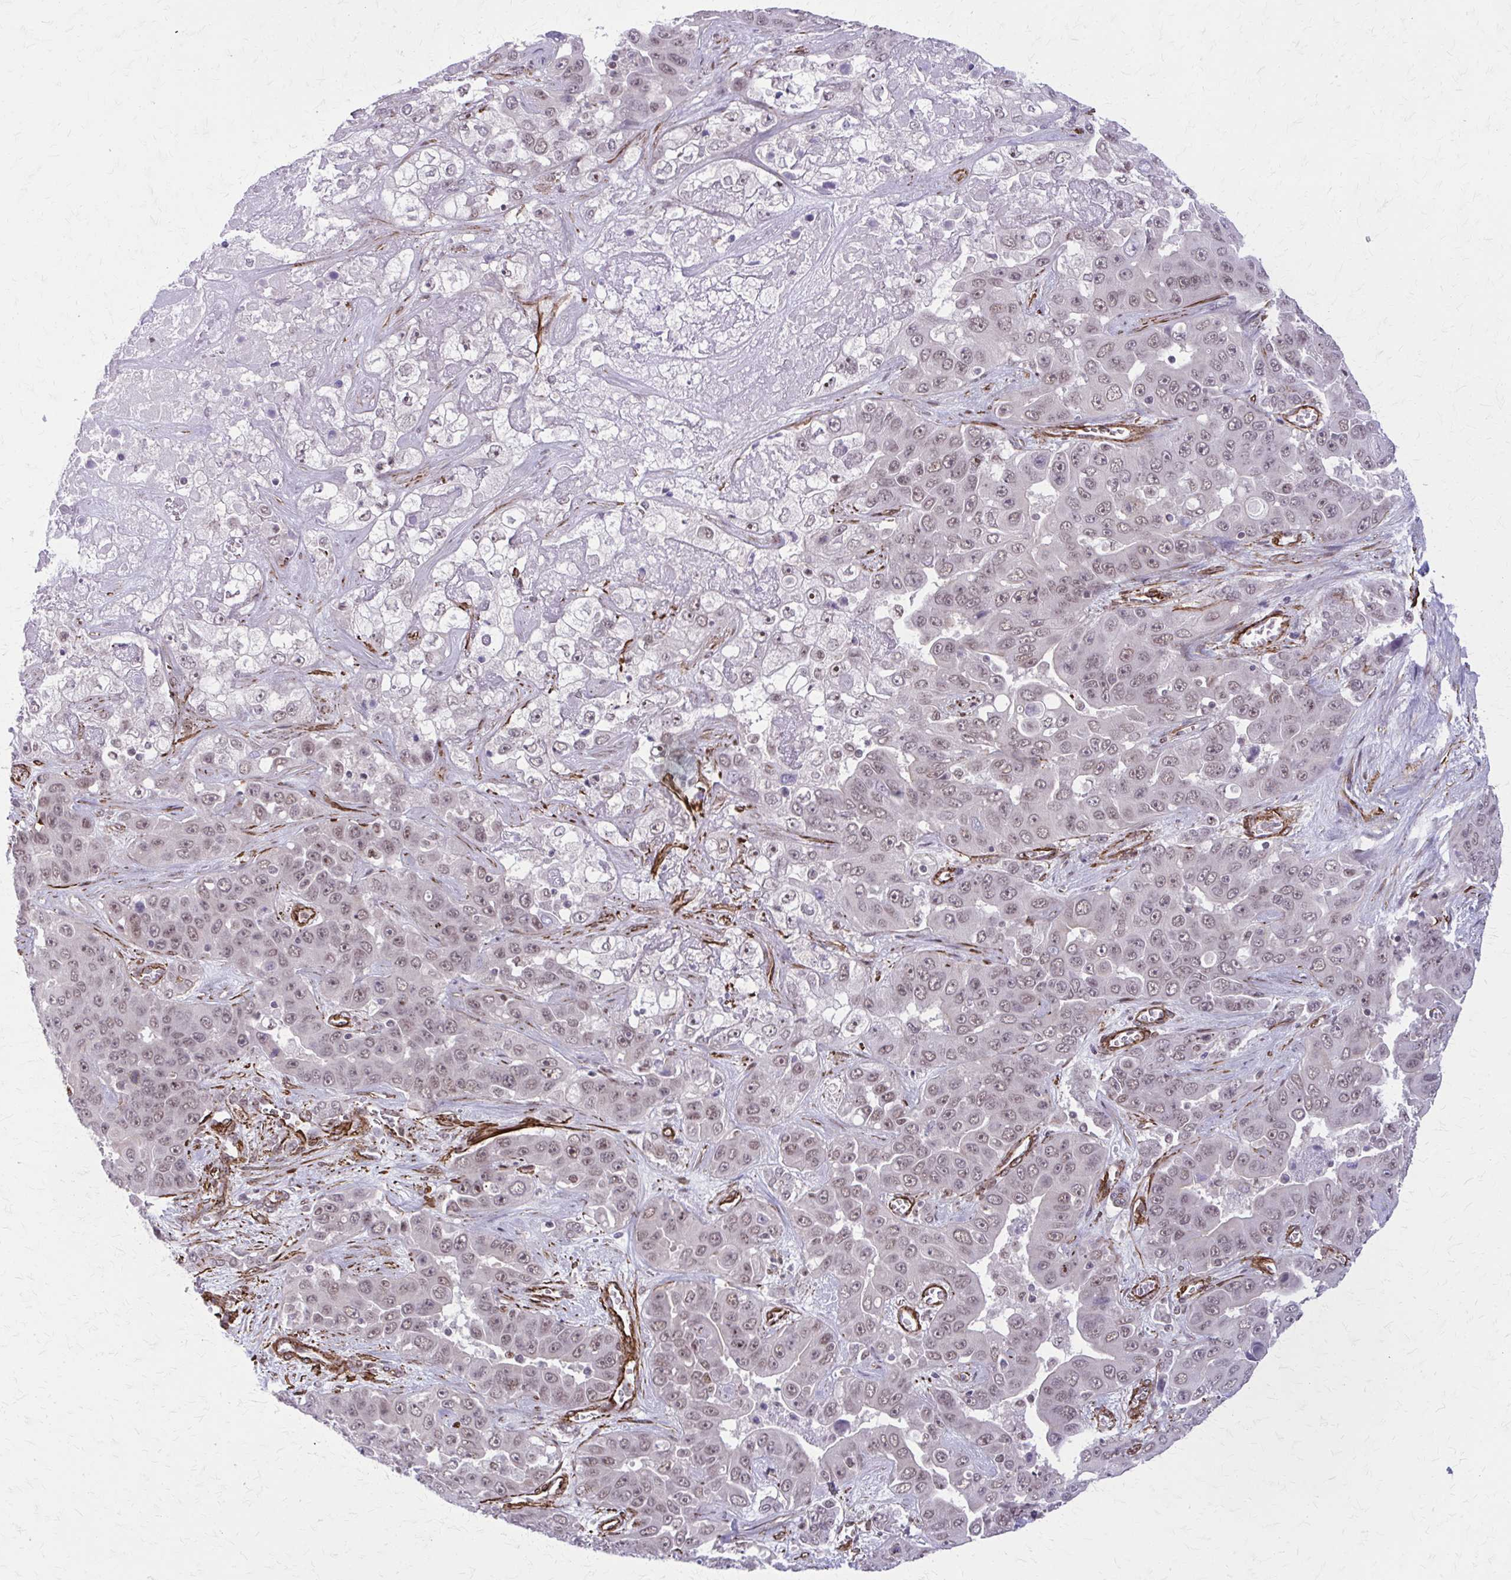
{"staining": {"intensity": "weak", "quantity": ">75%", "location": "nuclear"}, "tissue": "liver cancer", "cell_type": "Tumor cells", "image_type": "cancer", "snomed": [{"axis": "morphology", "description": "Cholangiocarcinoma"}, {"axis": "topography", "description": "Liver"}], "caption": "Liver cancer (cholangiocarcinoma) tissue shows weak nuclear expression in about >75% of tumor cells The staining was performed using DAB to visualize the protein expression in brown, while the nuclei were stained in blue with hematoxylin (Magnification: 20x).", "gene": "NRBF2", "patient": {"sex": "female", "age": 52}}